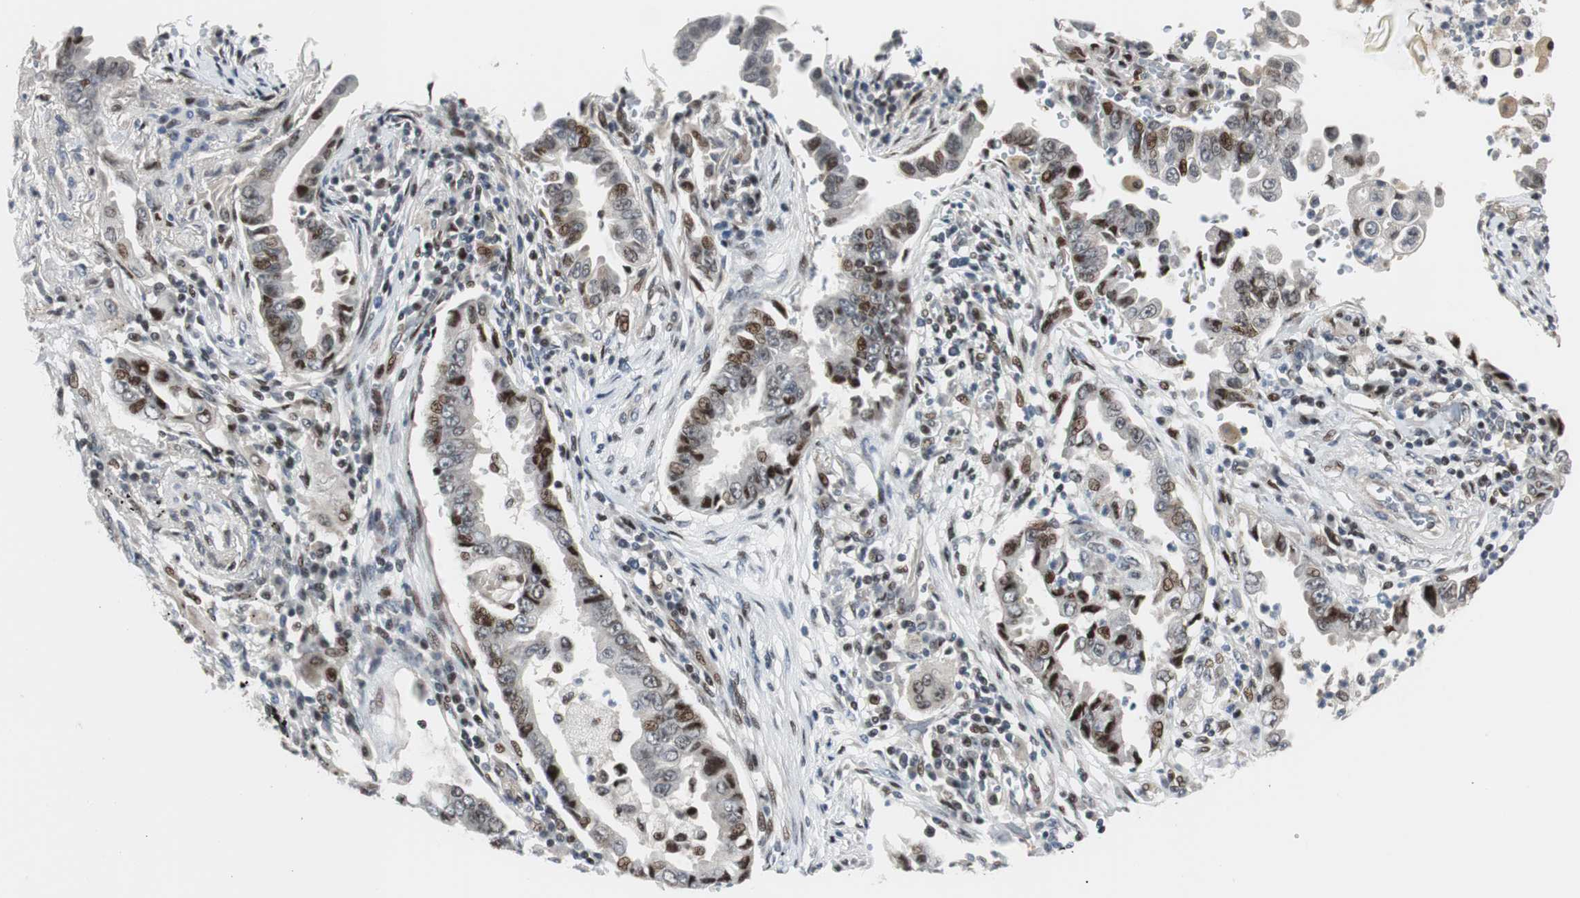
{"staining": {"intensity": "moderate", "quantity": "25%-75%", "location": "nuclear"}, "tissue": "lung cancer", "cell_type": "Tumor cells", "image_type": "cancer", "snomed": [{"axis": "morphology", "description": "Normal tissue, NOS"}, {"axis": "morphology", "description": "Inflammation, NOS"}, {"axis": "morphology", "description": "Adenocarcinoma, NOS"}, {"axis": "topography", "description": "Lung"}], "caption": "Lung cancer stained with a brown dye shows moderate nuclear positive staining in about 25%-75% of tumor cells.", "gene": "RAD1", "patient": {"sex": "female", "age": 64}}